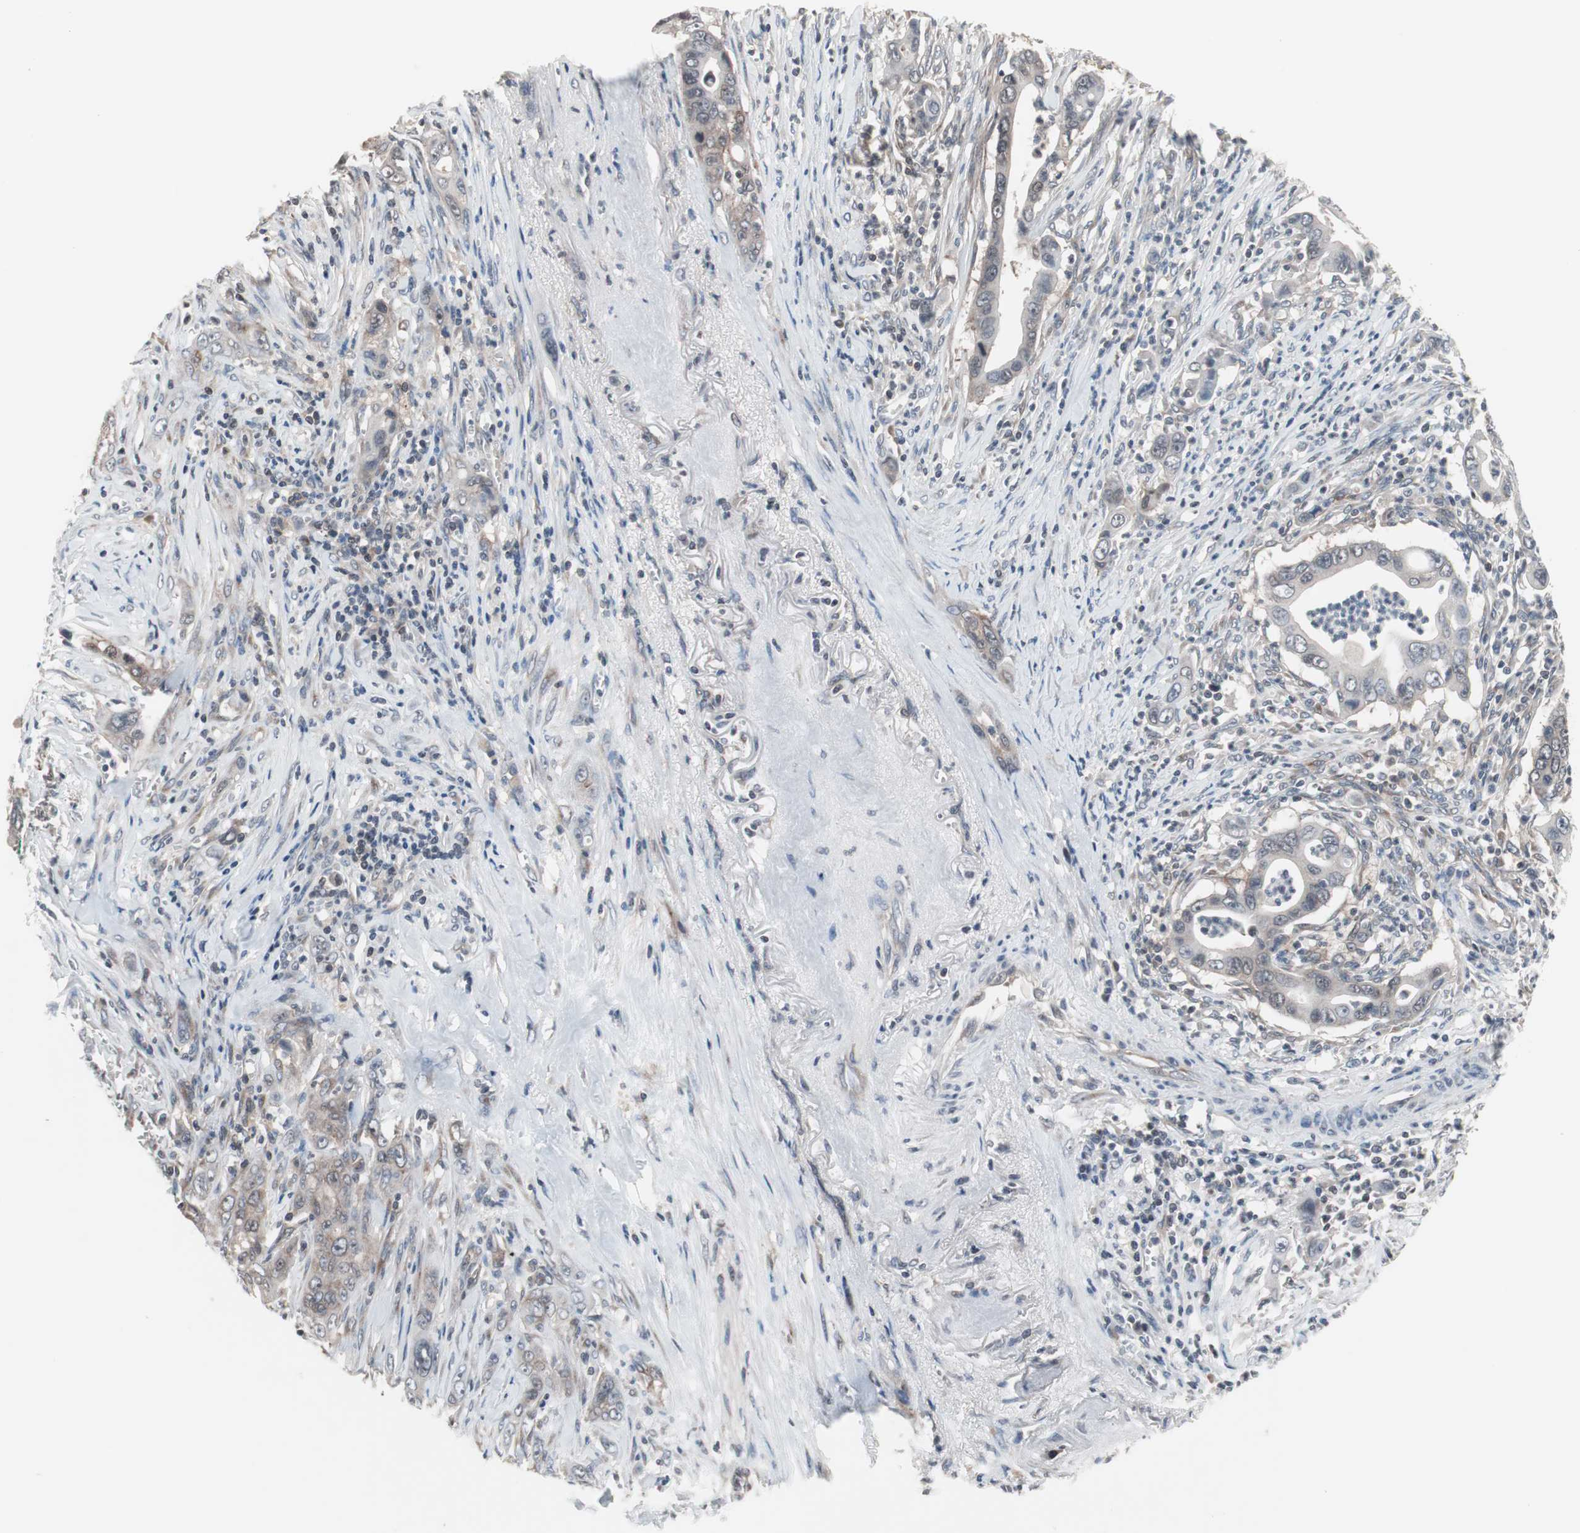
{"staining": {"intensity": "weak", "quantity": "25%-75%", "location": "cytoplasmic/membranous"}, "tissue": "pancreatic cancer", "cell_type": "Tumor cells", "image_type": "cancer", "snomed": [{"axis": "morphology", "description": "Adenocarcinoma, NOS"}, {"axis": "topography", "description": "Pancreas"}], "caption": "High-power microscopy captured an immunohistochemistry image of pancreatic cancer (adenocarcinoma), revealing weak cytoplasmic/membranous positivity in about 25%-75% of tumor cells. (brown staining indicates protein expression, while blue staining denotes nuclei).", "gene": "IRS1", "patient": {"sex": "male", "age": 59}}